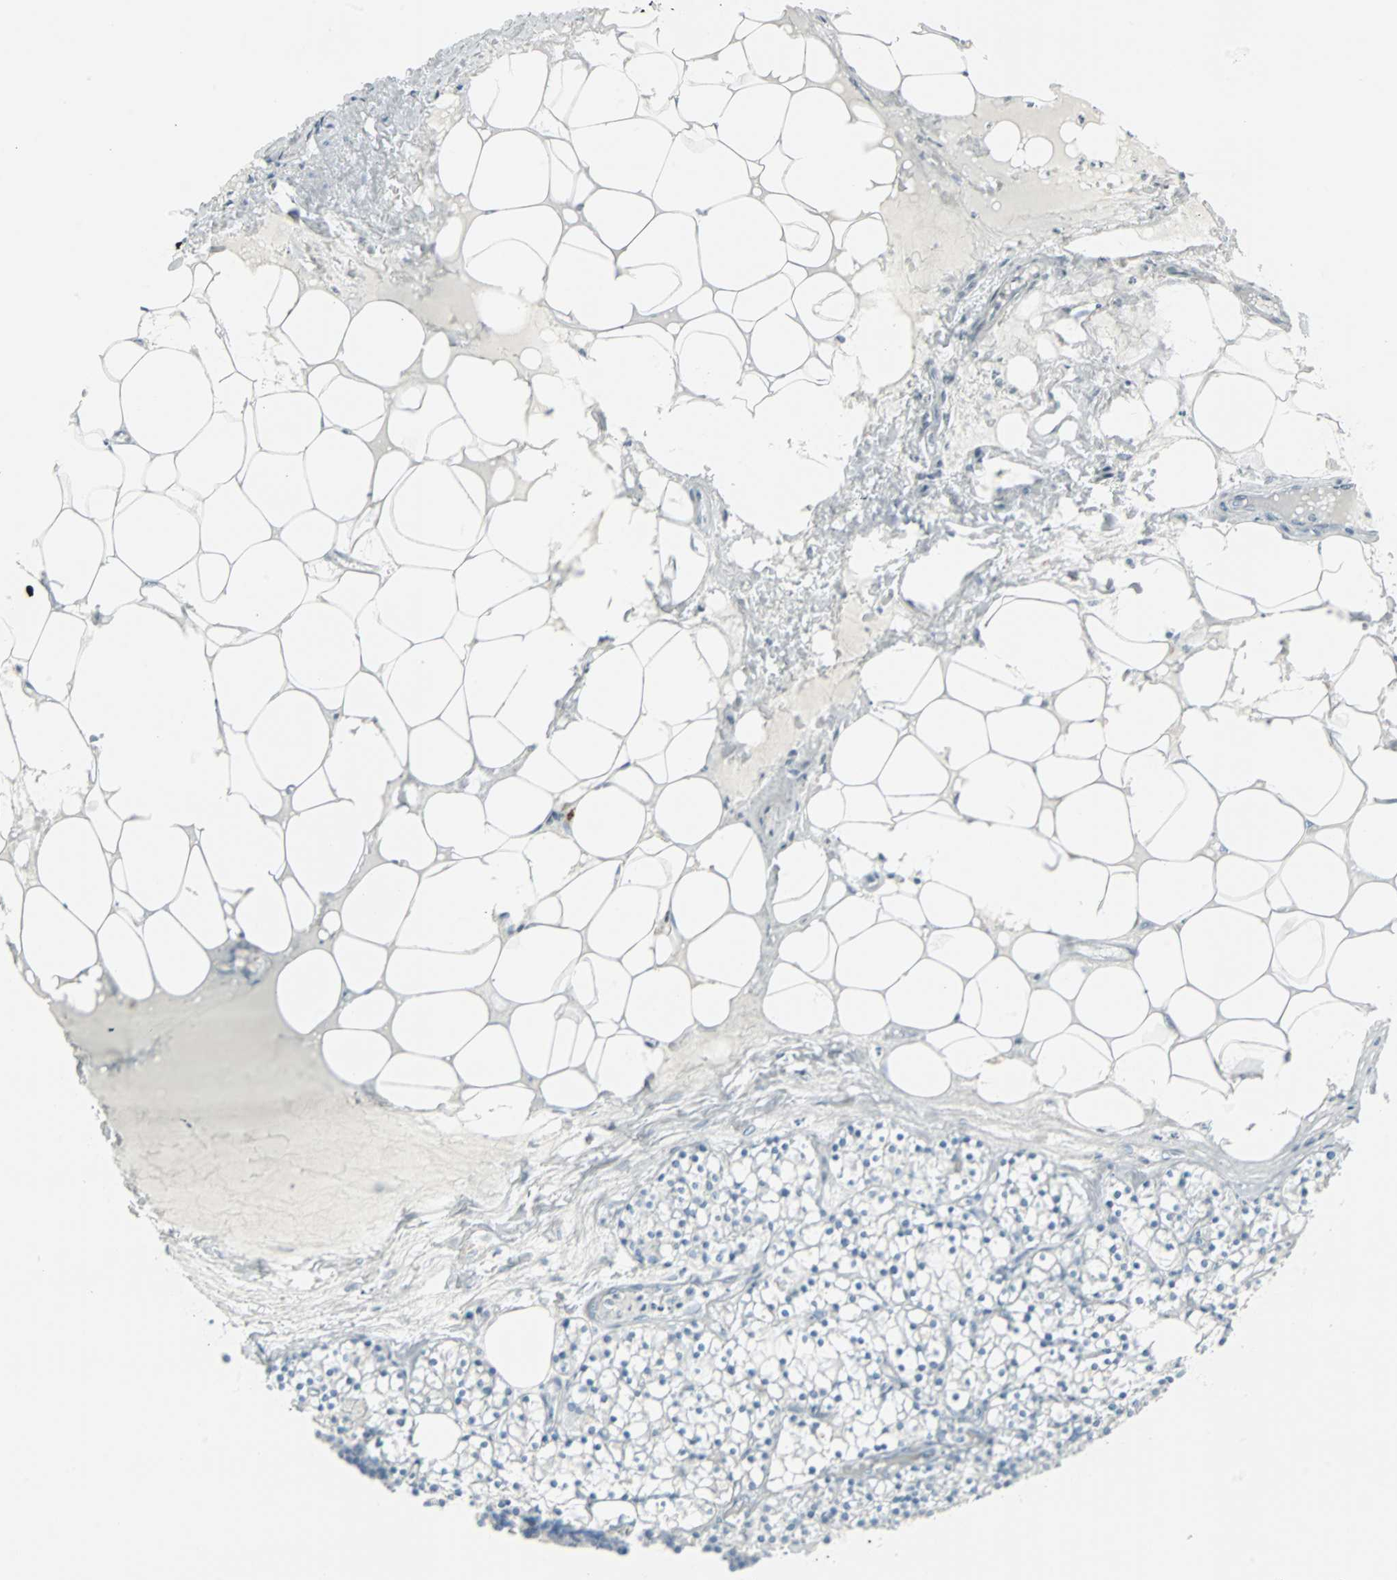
{"staining": {"intensity": "negative", "quantity": "none", "location": "none"}, "tissue": "parathyroid gland", "cell_type": "Glandular cells", "image_type": "normal", "snomed": [{"axis": "morphology", "description": "Normal tissue, NOS"}, {"axis": "topography", "description": "Parathyroid gland"}], "caption": "Immunohistochemical staining of unremarkable human parathyroid gland displays no significant expression in glandular cells.", "gene": "STX1A", "patient": {"sex": "female", "age": 63}}